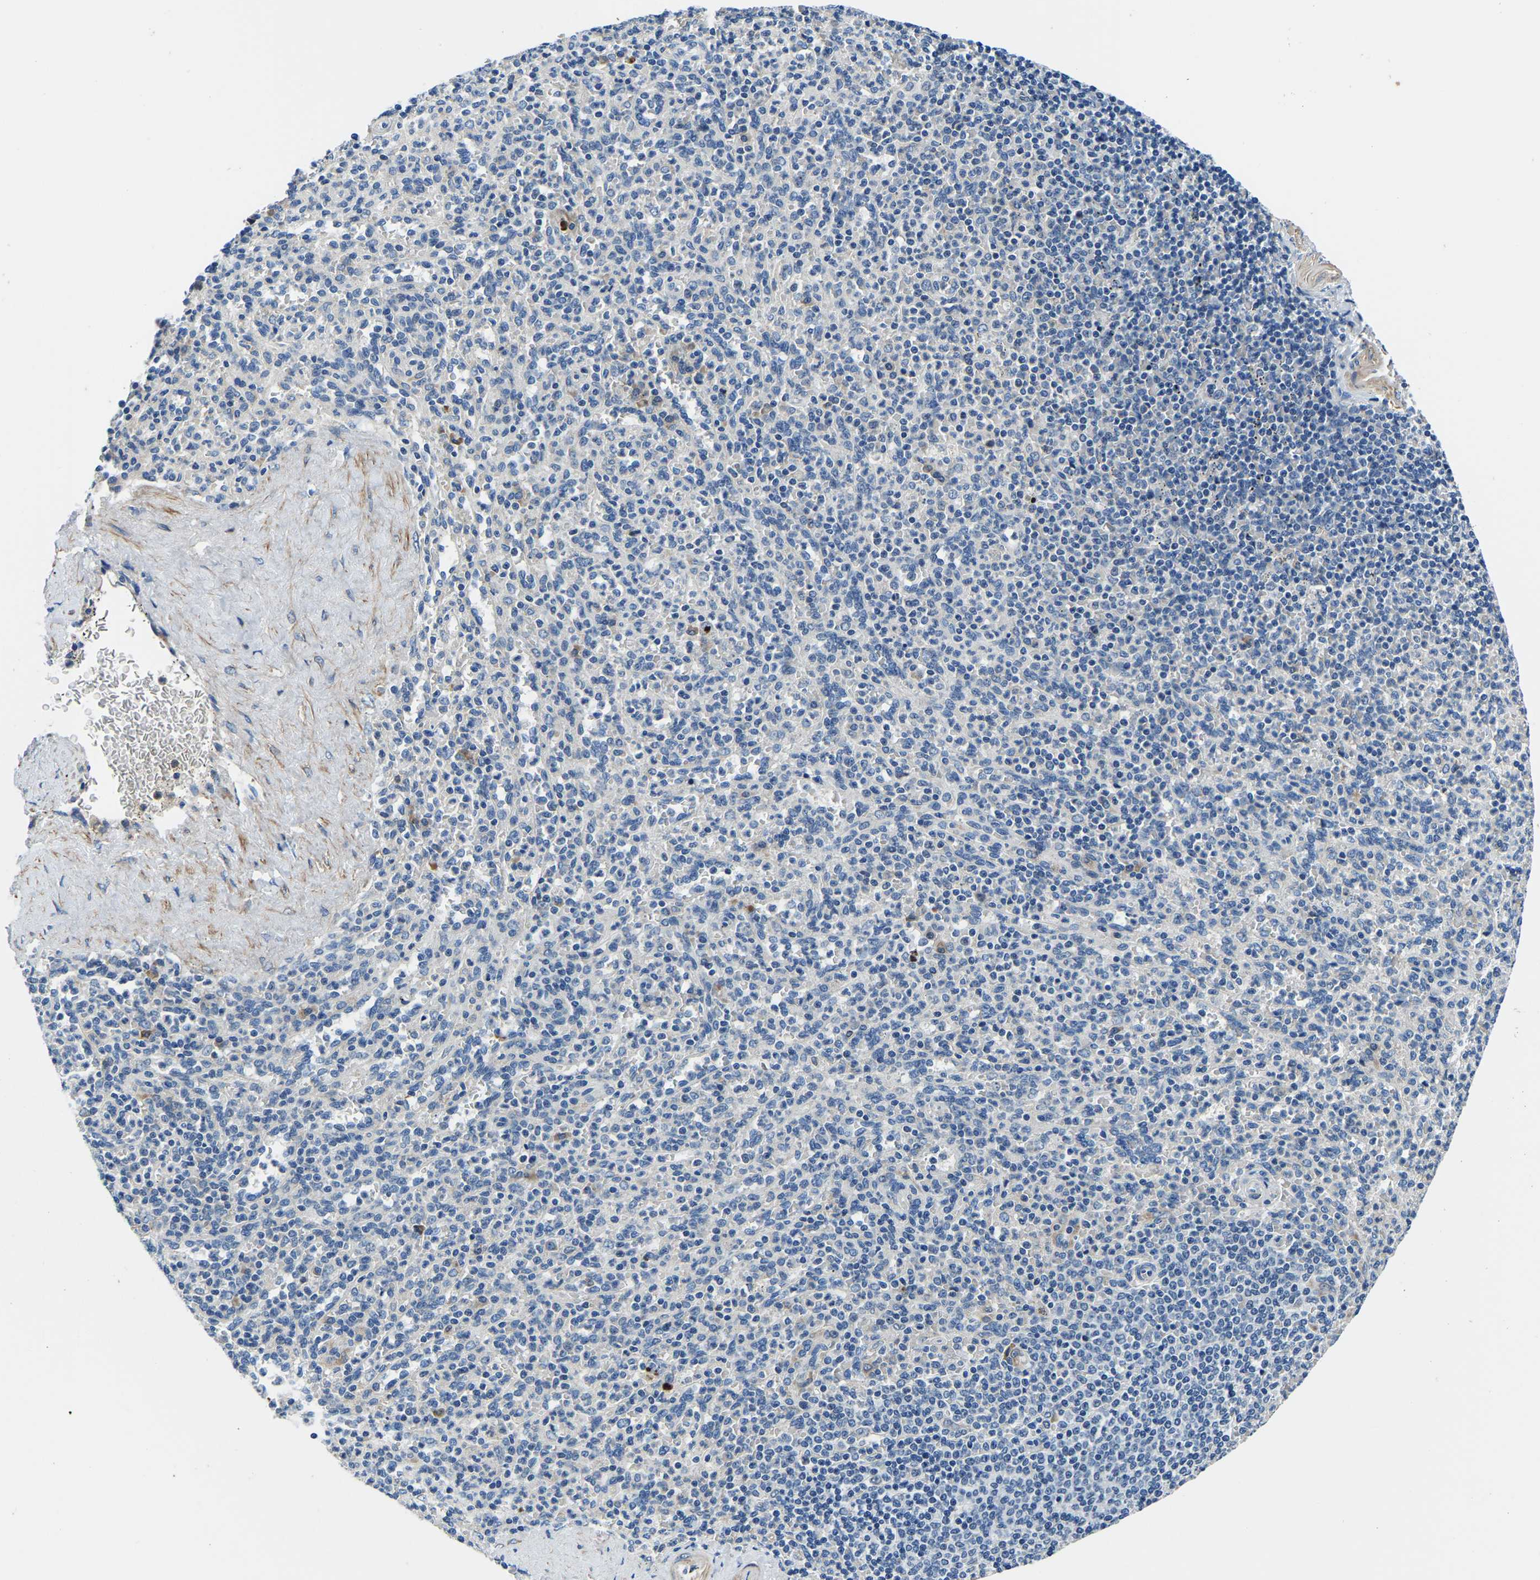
{"staining": {"intensity": "moderate", "quantity": "<25%", "location": "cytoplasmic/membranous"}, "tissue": "spleen", "cell_type": "Cells in red pulp", "image_type": "normal", "snomed": [{"axis": "morphology", "description": "Normal tissue, NOS"}, {"axis": "topography", "description": "Spleen"}], "caption": "A low amount of moderate cytoplasmic/membranous positivity is appreciated in about <25% of cells in red pulp in benign spleen.", "gene": "LIAS", "patient": {"sex": "male", "age": 36}}